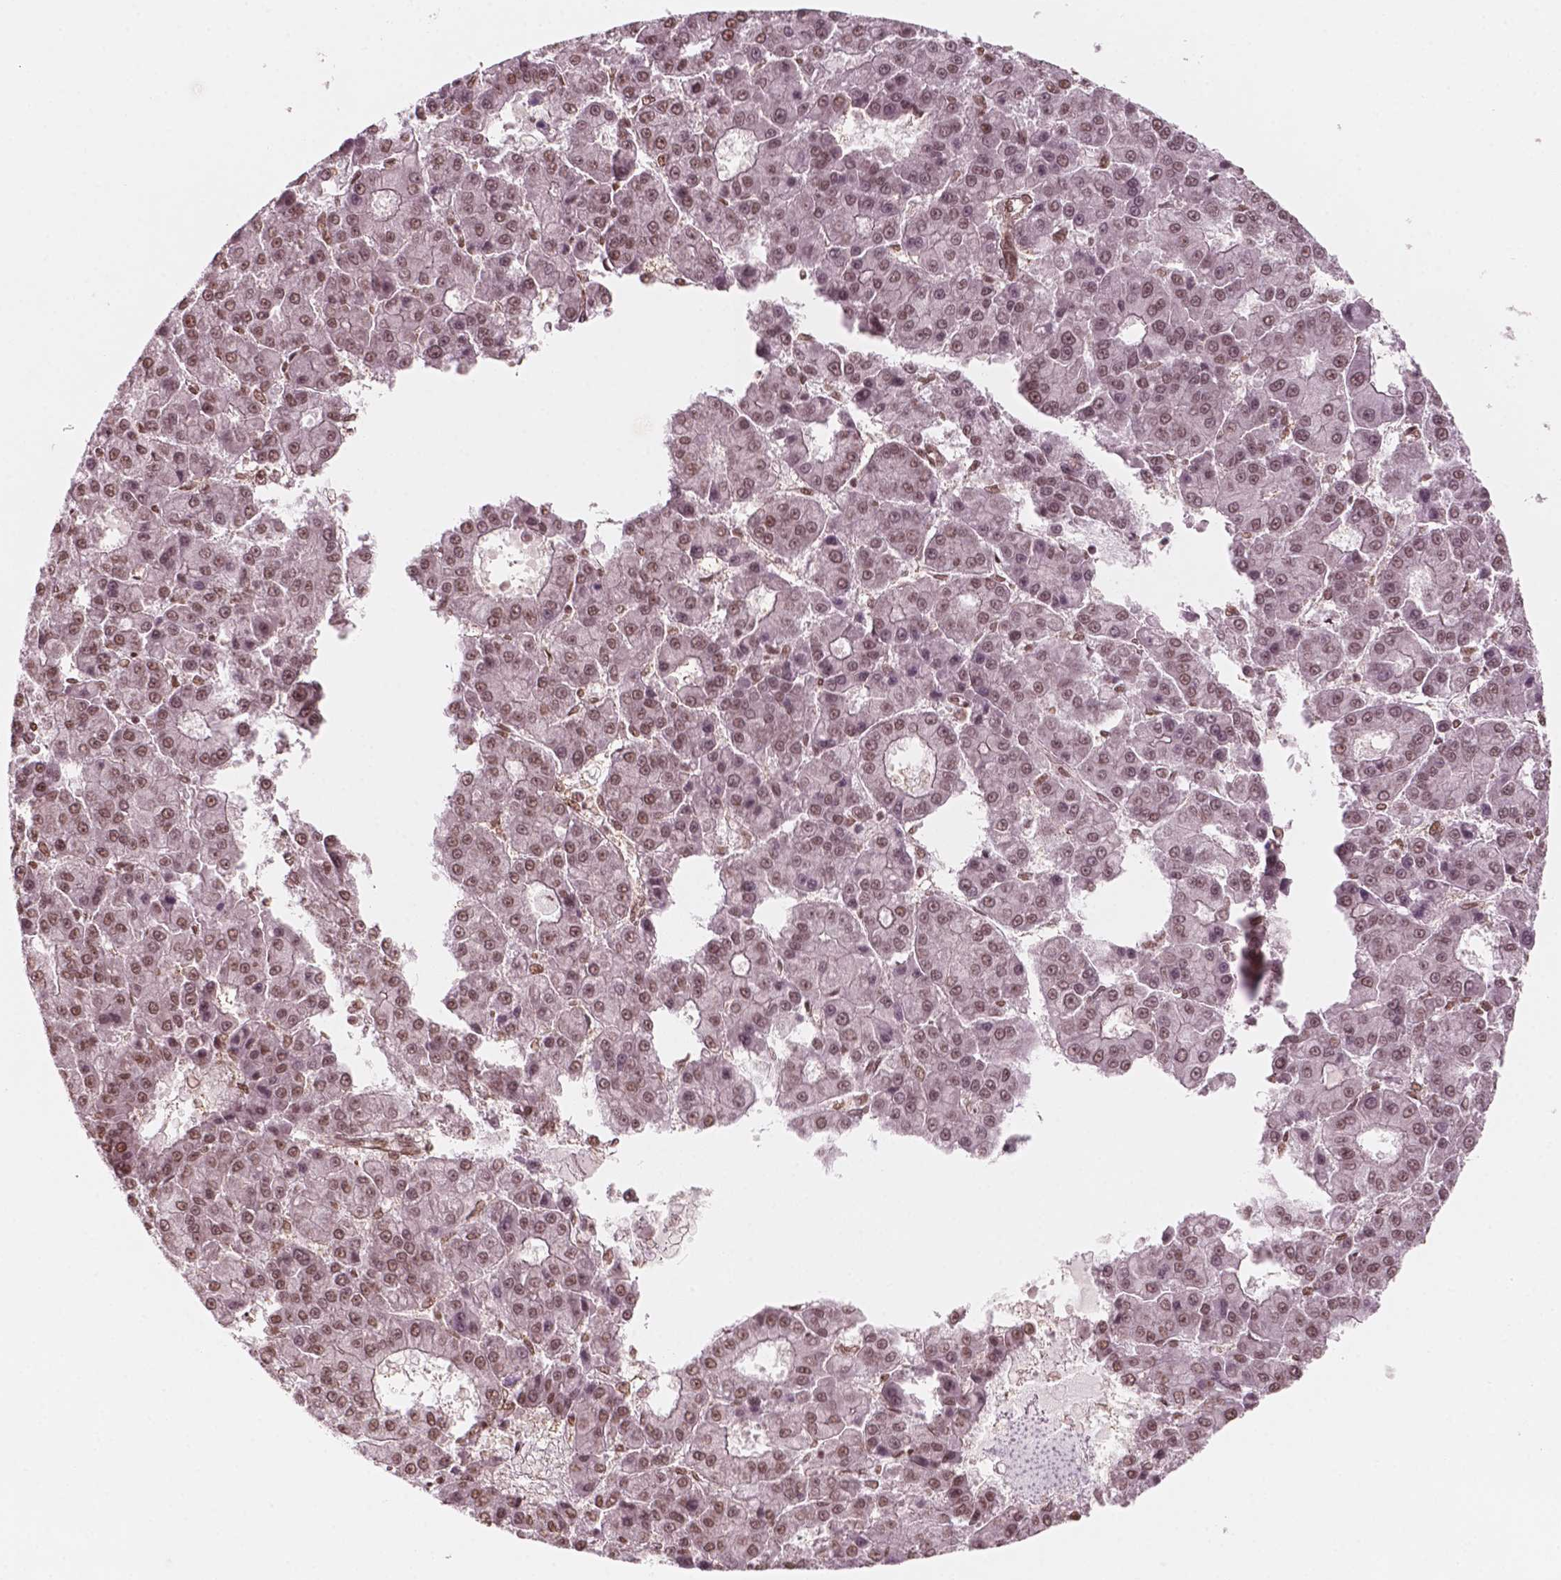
{"staining": {"intensity": "moderate", "quantity": ">75%", "location": "nuclear"}, "tissue": "liver cancer", "cell_type": "Tumor cells", "image_type": "cancer", "snomed": [{"axis": "morphology", "description": "Carcinoma, Hepatocellular, NOS"}, {"axis": "topography", "description": "Liver"}], "caption": "An immunohistochemistry image of neoplastic tissue is shown. Protein staining in brown shows moderate nuclear positivity in liver cancer (hepatocellular carcinoma) within tumor cells.", "gene": "GTF3C5", "patient": {"sex": "male", "age": 70}}